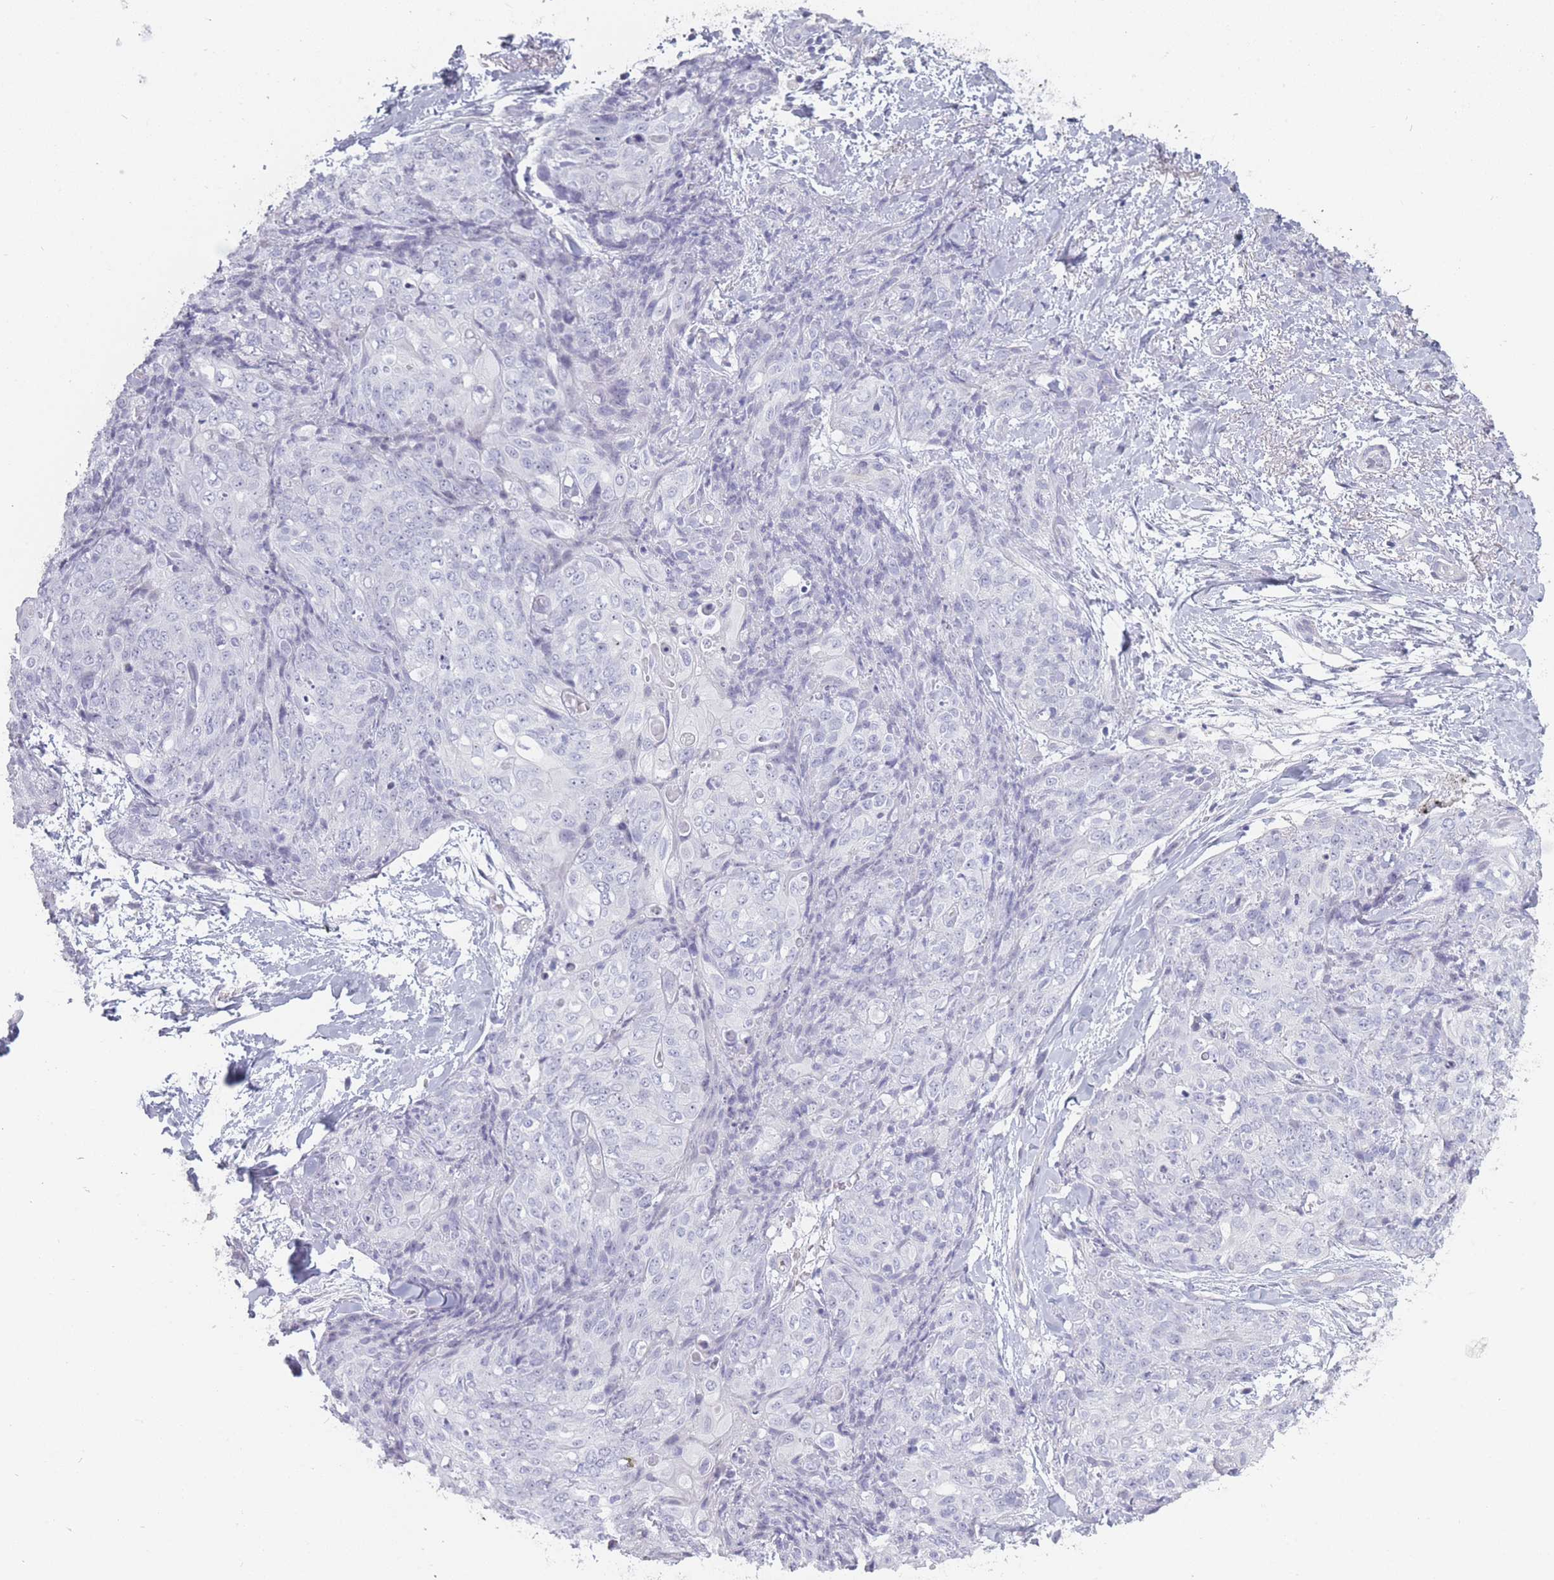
{"staining": {"intensity": "negative", "quantity": "none", "location": "none"}, "tissue": "skin cancer", "cell_type": "Tumor cells", "image_type": "cancer", "snomed": [{"axis": "morphology", "description": "Squamous cell carcinoma, NOS"}, {"axis": "topography", "description": "Skin"}, {"axis": "topography", "description": "Vulva"}], "caption": "DAB immunohistochemical staining of skin cancer (squamous cell carcinoma) displays no significant positivity in tumor cells. (DAB (3,3'-diaminobenzidine) immunohistochemistry (IHC) with hematoxylin counter stain).", "gene": "ROS1", "patient": {"sex": "female", "age": 85}}